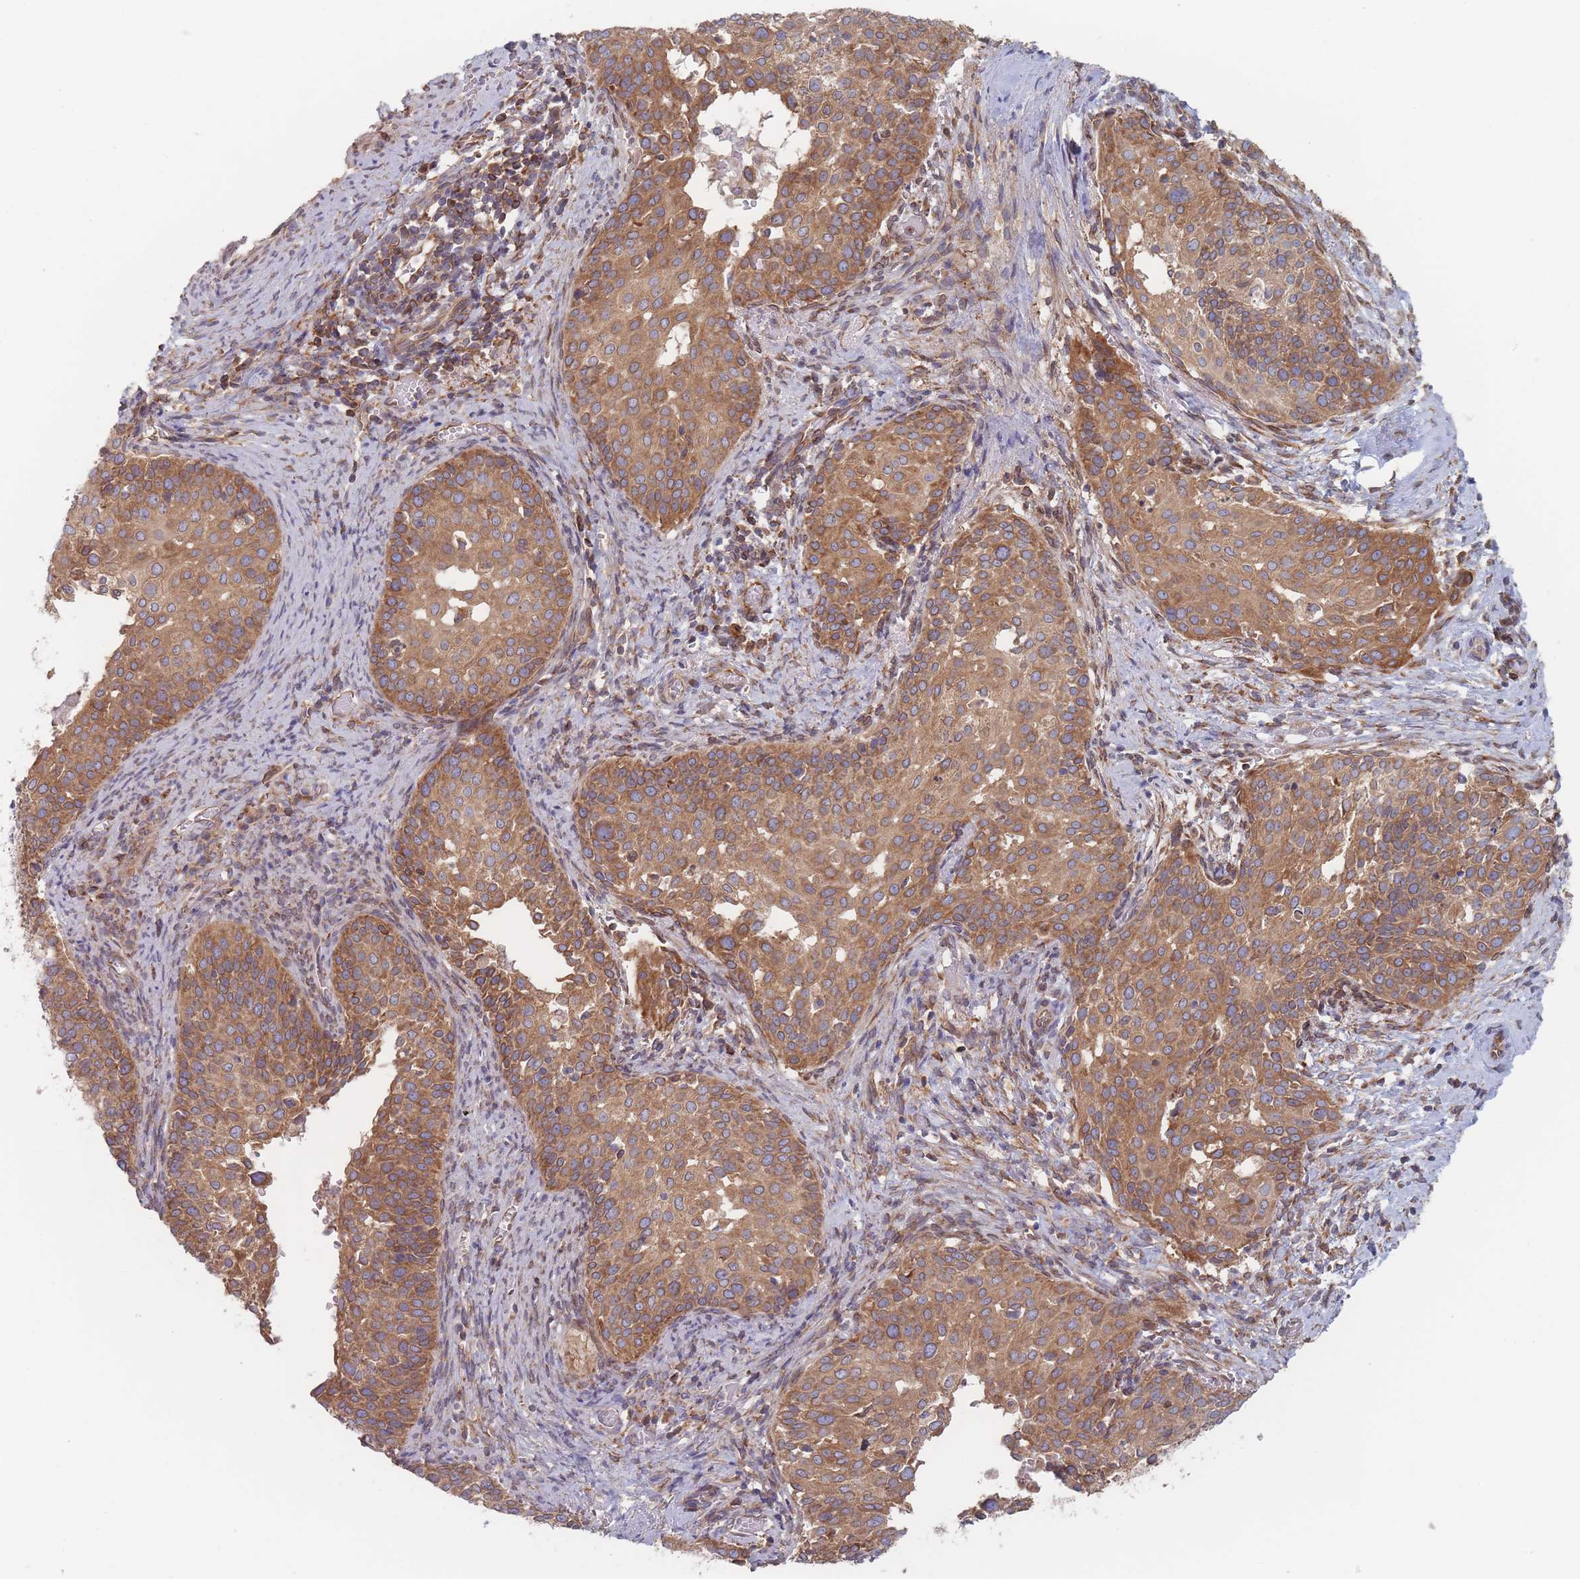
{"staining": {"intensity": "moderate", "quantity": ">75%", "location": "cytoplasmic/membranous"}, "tissue": "cervical cancer", "cell_type": "Tumor cells", "image_type": "cancer", "snomed": [{"axis": "morphology", "description": "Squamous cell carcinoma, NOS"}, {"axis": "topography", "description": "Cervix"}], "caption": "The histopathology image exhibits staining of cervical cancer, revealing moderate cytoplasmic/membranous protein positivity (brown color) within tumor cells.", "gene": "KDSR", "patient": {"sex": "female", "age": 44}}